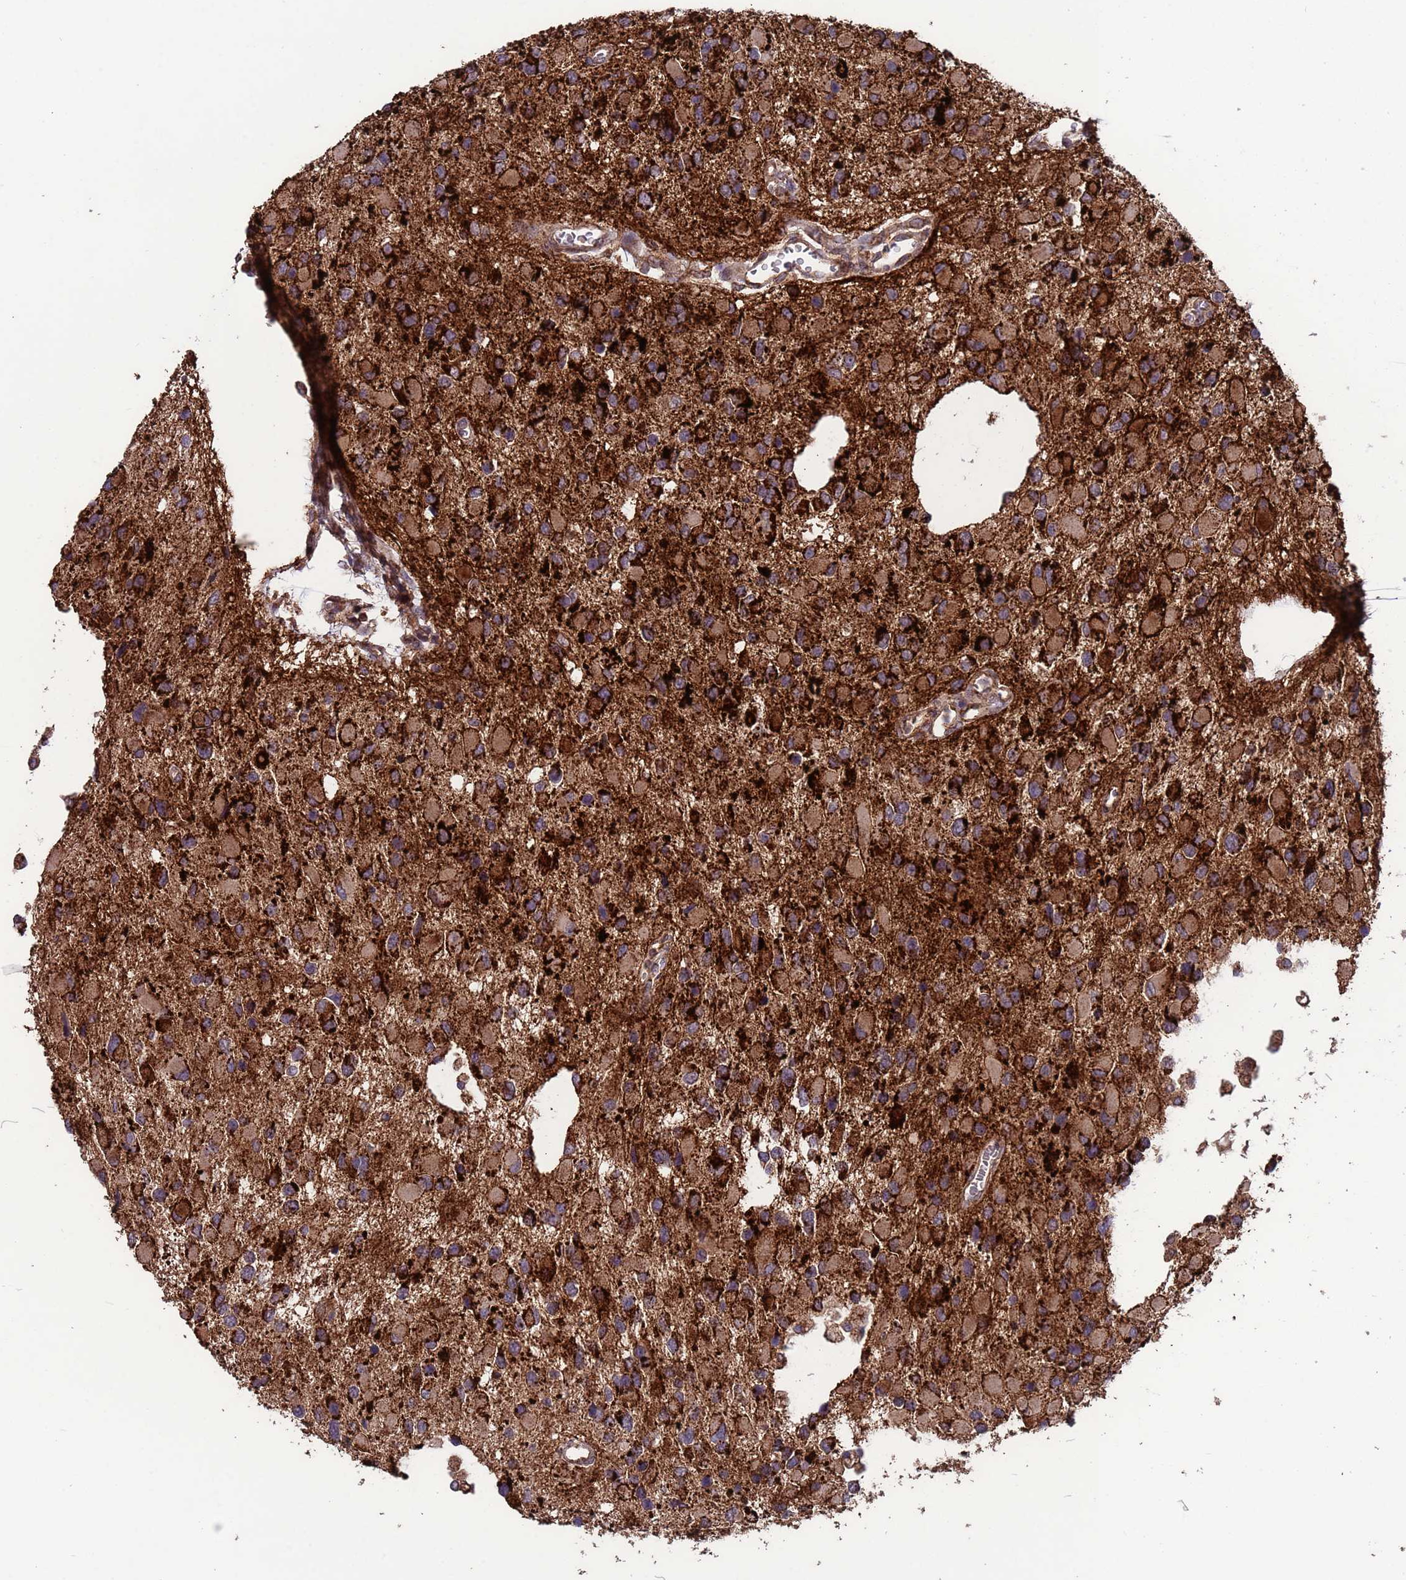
{"staining": {"intensity": "strong", "quantity": ">75%", "location": "cytoplasmic/membranous"}, "tissue": "glioma", "cell_type": "Tumor cells", "image_type": "cancer", "snomed": [{"axis": "morphology", "description": "Glioma, malignant, High grade"}, {"axis": "topography", "description": "Brain"}], "caption": "Immunohistochemical staining of malignant glioma (high-grade) displays high levels of strong cytoplasmic/membranous expression in about >75% of tumor cells.", "gene": "ACAD8", "patient": {"sex": "male", "age": 53}}